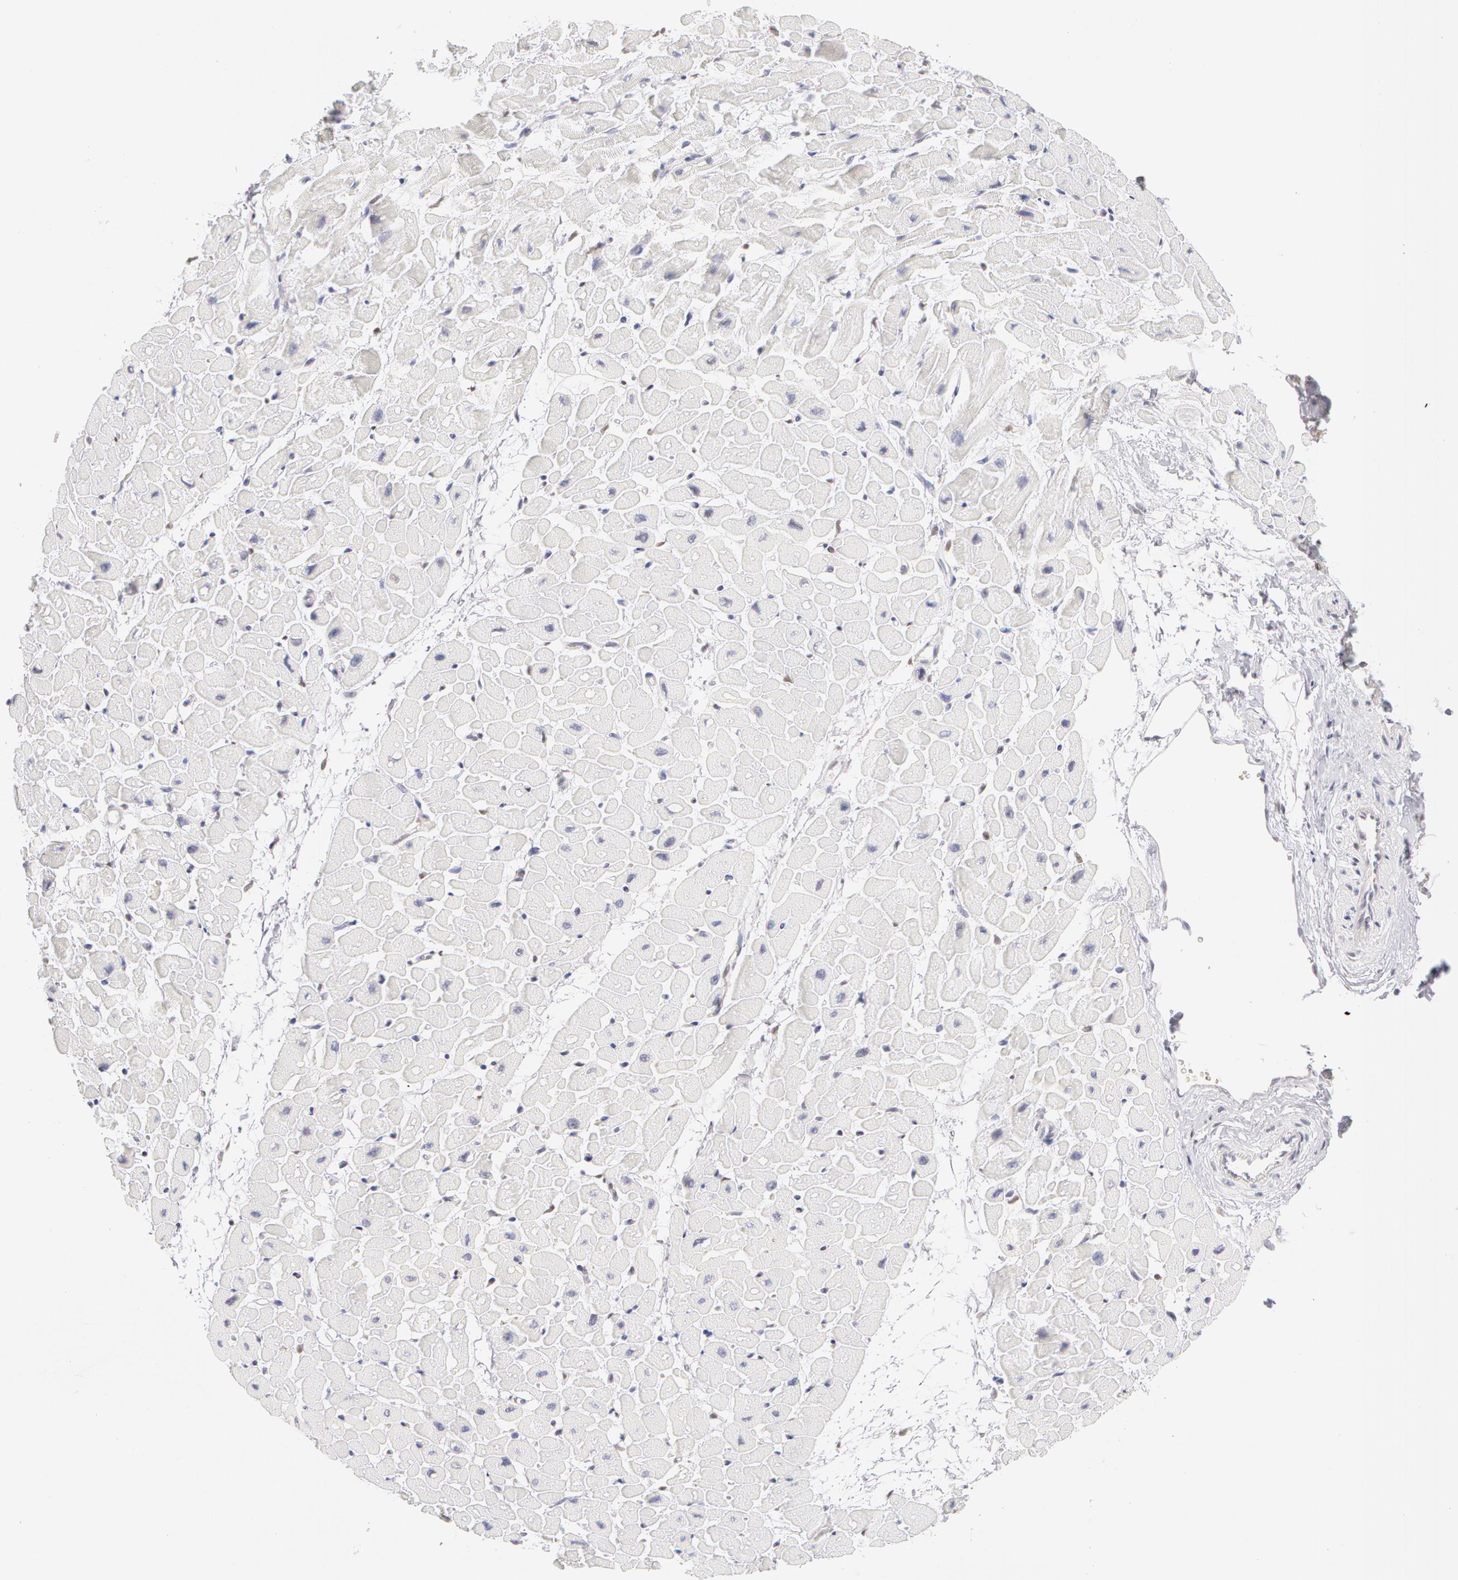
{"staining": {"intensity": "negative", "quantity": "none", "location": "none"}, "tissue": "heart muscle", "cell_type": "Cardiomyocytes", "image_type": "normal", "snomed": [{"axis": "morphology", "description": "Normal tissue, NOS"}, {"axis": "topography", "description": "Heart"}], "caption": "Cardiomyocytes show no significant protein positivity in normal heart muscle. (Stains: DAB (3,3'-diaminobenzidine) immunohistochemistry (IHC) with hematoxylin counter stain, Microscopy: brightfield microscopy at high magnification).", "gene": "DDX3X", "patient": {"sex": "male", "age": 45}}